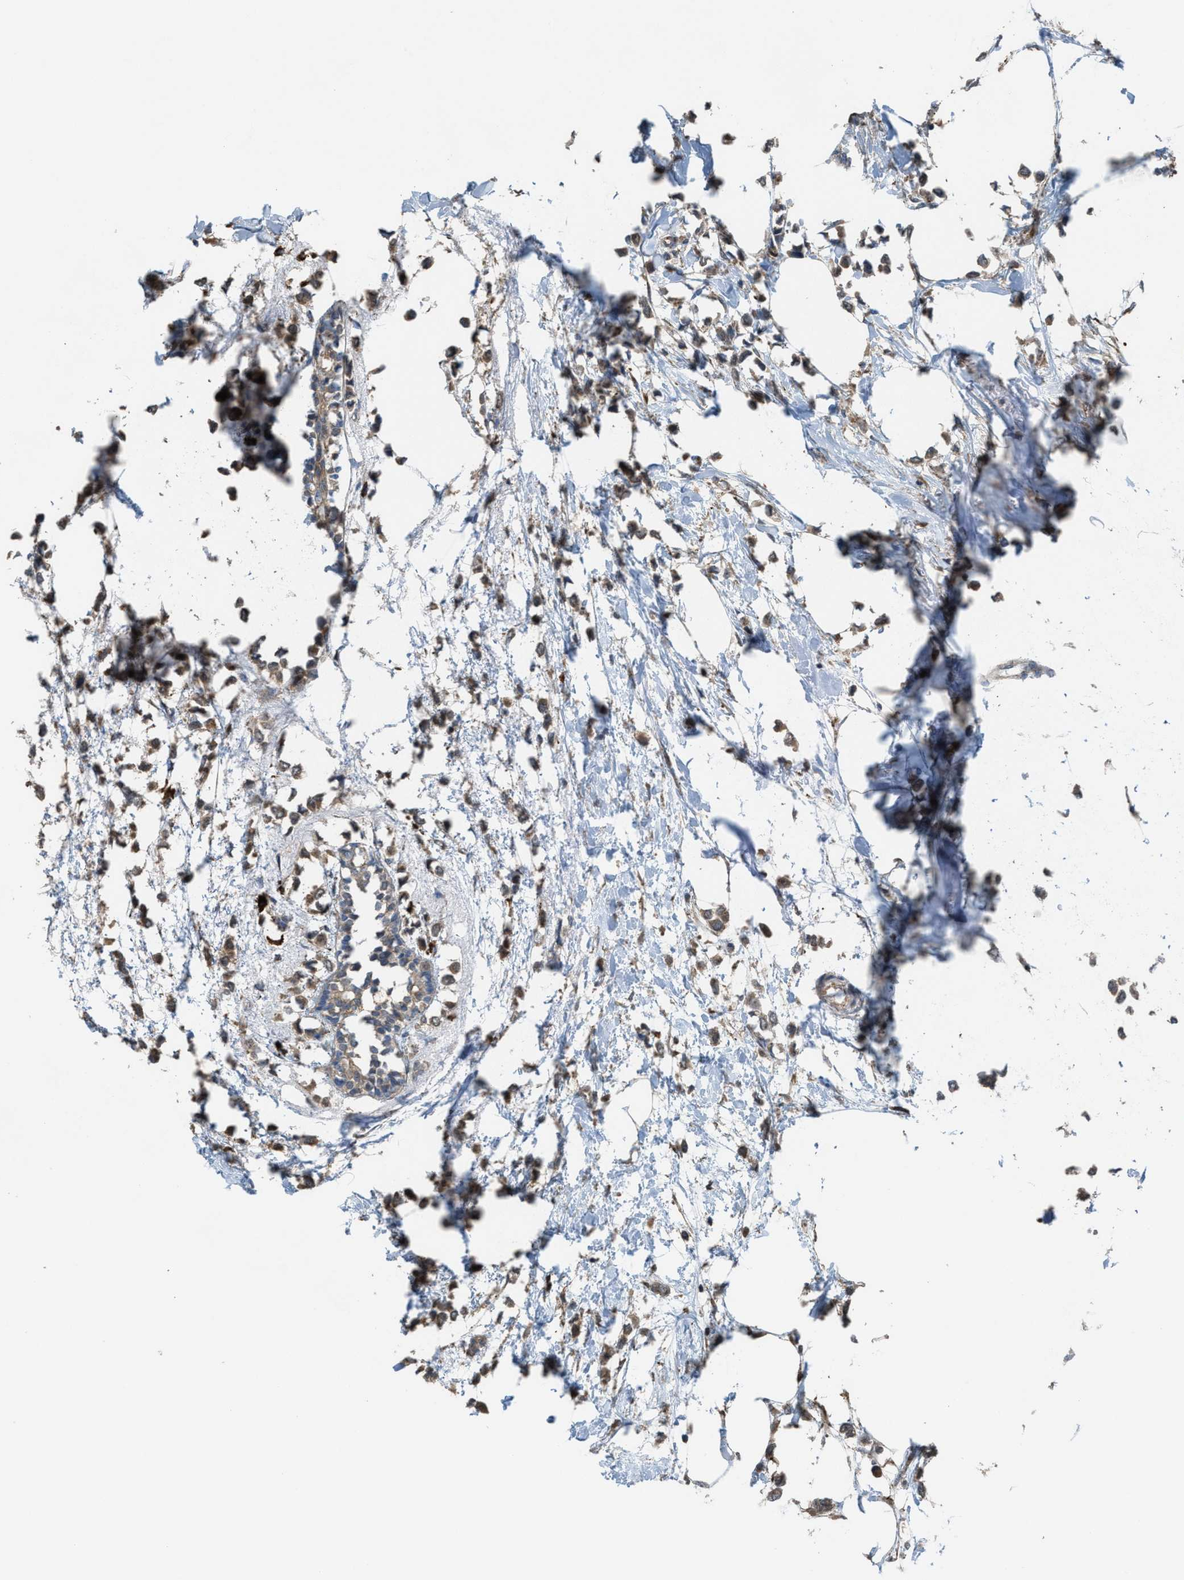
{"staining": {"intensity": "moderate", "quantity": ">75%", "location": "cytoplasmic/membranous"}, "tissue": "breast cancer", "cell_type": "Tumor cells", "image_type": "cancer", "snomed": [{"axis": "morphology", "description": "Lobular carcinoma"}, {"axis": "topography", "description": "Breast"}], "caption": "The immunohistochemical stain labels moderate cytoplasmic/membranous staining in tumor cells of breast cancer tissue.", "gene": "PLAA", "patient": {"sex": "female", "age": 51}}